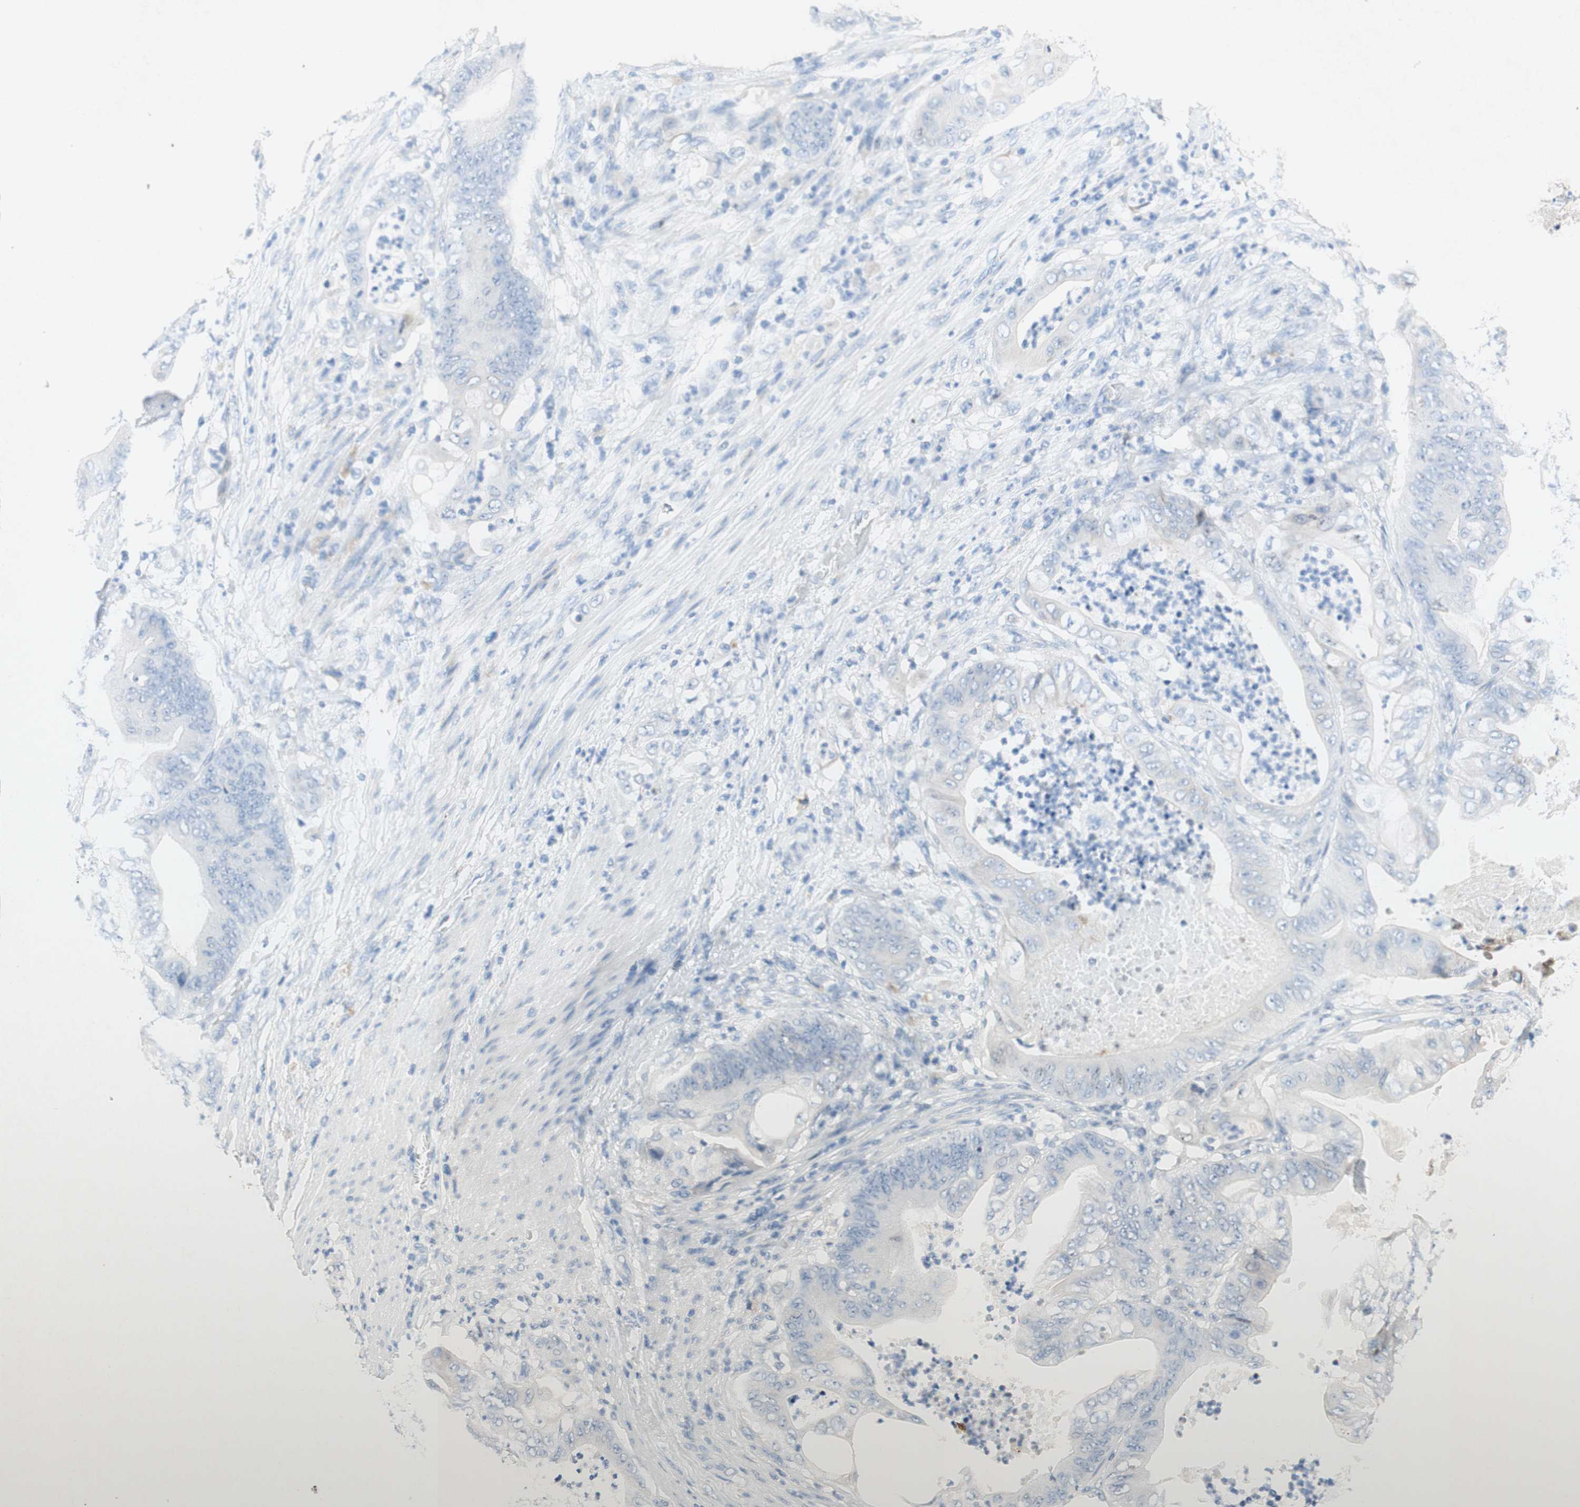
{"staining": {"intensity": "negative", "quantity": "none", "location": "none"}, "tissue": "stomach cancer", "cell_type": "Tumor cells", "image_type": "cancer", "snomed": [{"axis": "morphology", "description": "Adenocarcinoma, NOS"}, {"axis": "topography", "description": "Stomach"}], "caption": "Histopathology image shows no protein staining in tumor cells of stomach cancer (adenocarcinoma) tissue. (DAB (3,3'-diaminobenzidine) immunohistochemistry visualized using brightfield microscopy, high magnification).", "gene": "POLR2J3", "patient": {"sex": "female", "age": 73}}